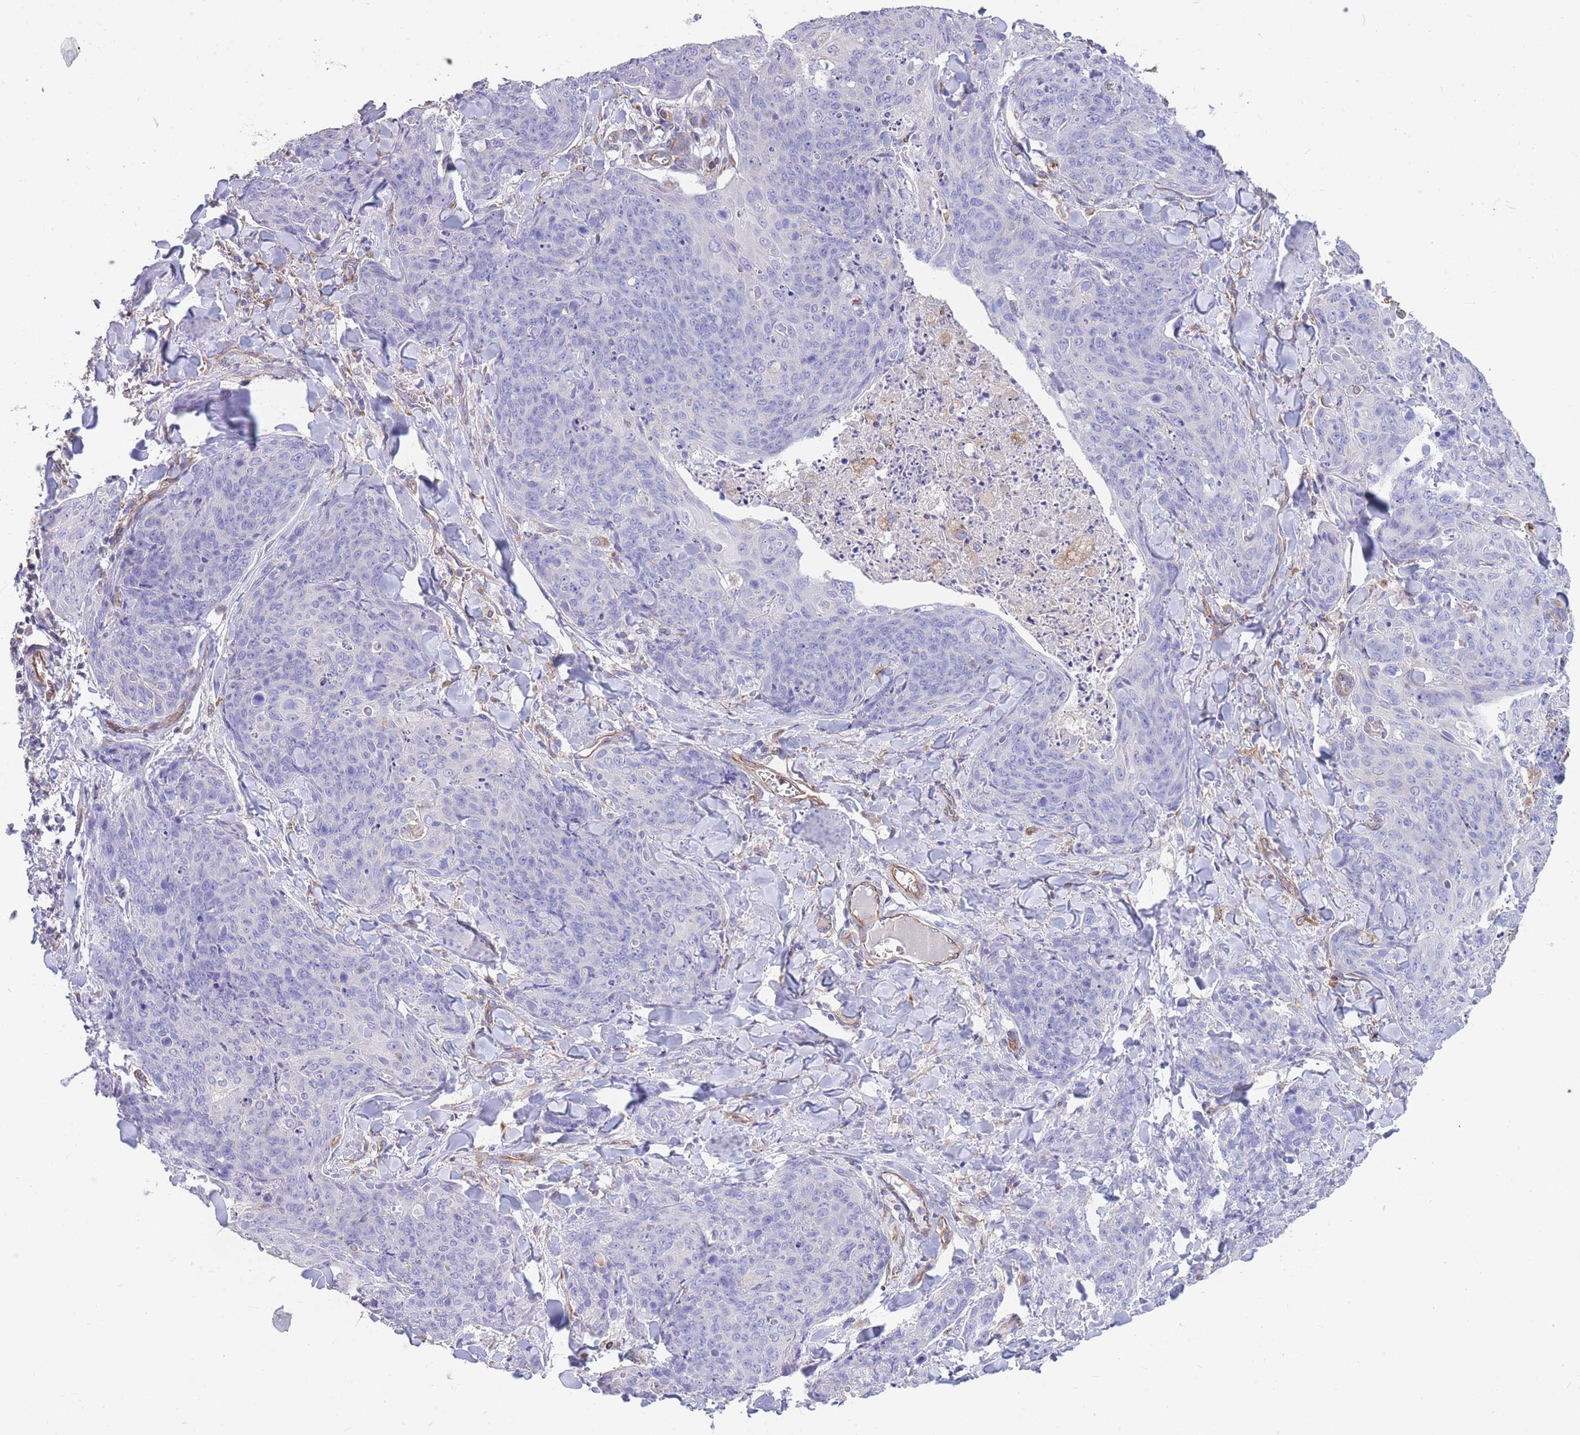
{"staining": {"intensity": "negative", "quantity": "none", "location": "none"}, "tissue": "skin cancer", "cell_type": "Tumor cells", "image_type": "cancer", "snomed": [{"axis": "morphology", "description": "Squamous cell carcinoma, NOS"}, {"axis": "topography", "description": "Skin"}, {"axis": "topography", "description": "Vulva"}], "caption": "Immunohistochemical staining of squamous cell carcinoma (skin) exhibits no significant staining in tumor cells. Brightfield microscopy of immunohistochemistry (IHC) stained with DAB (3,3'-diaminobenzidine) (brown) and hematoxylin (blue), captured at high magnification.", "gene": "ANKRD53", "patient": {"sex": "female", "age": 85}}